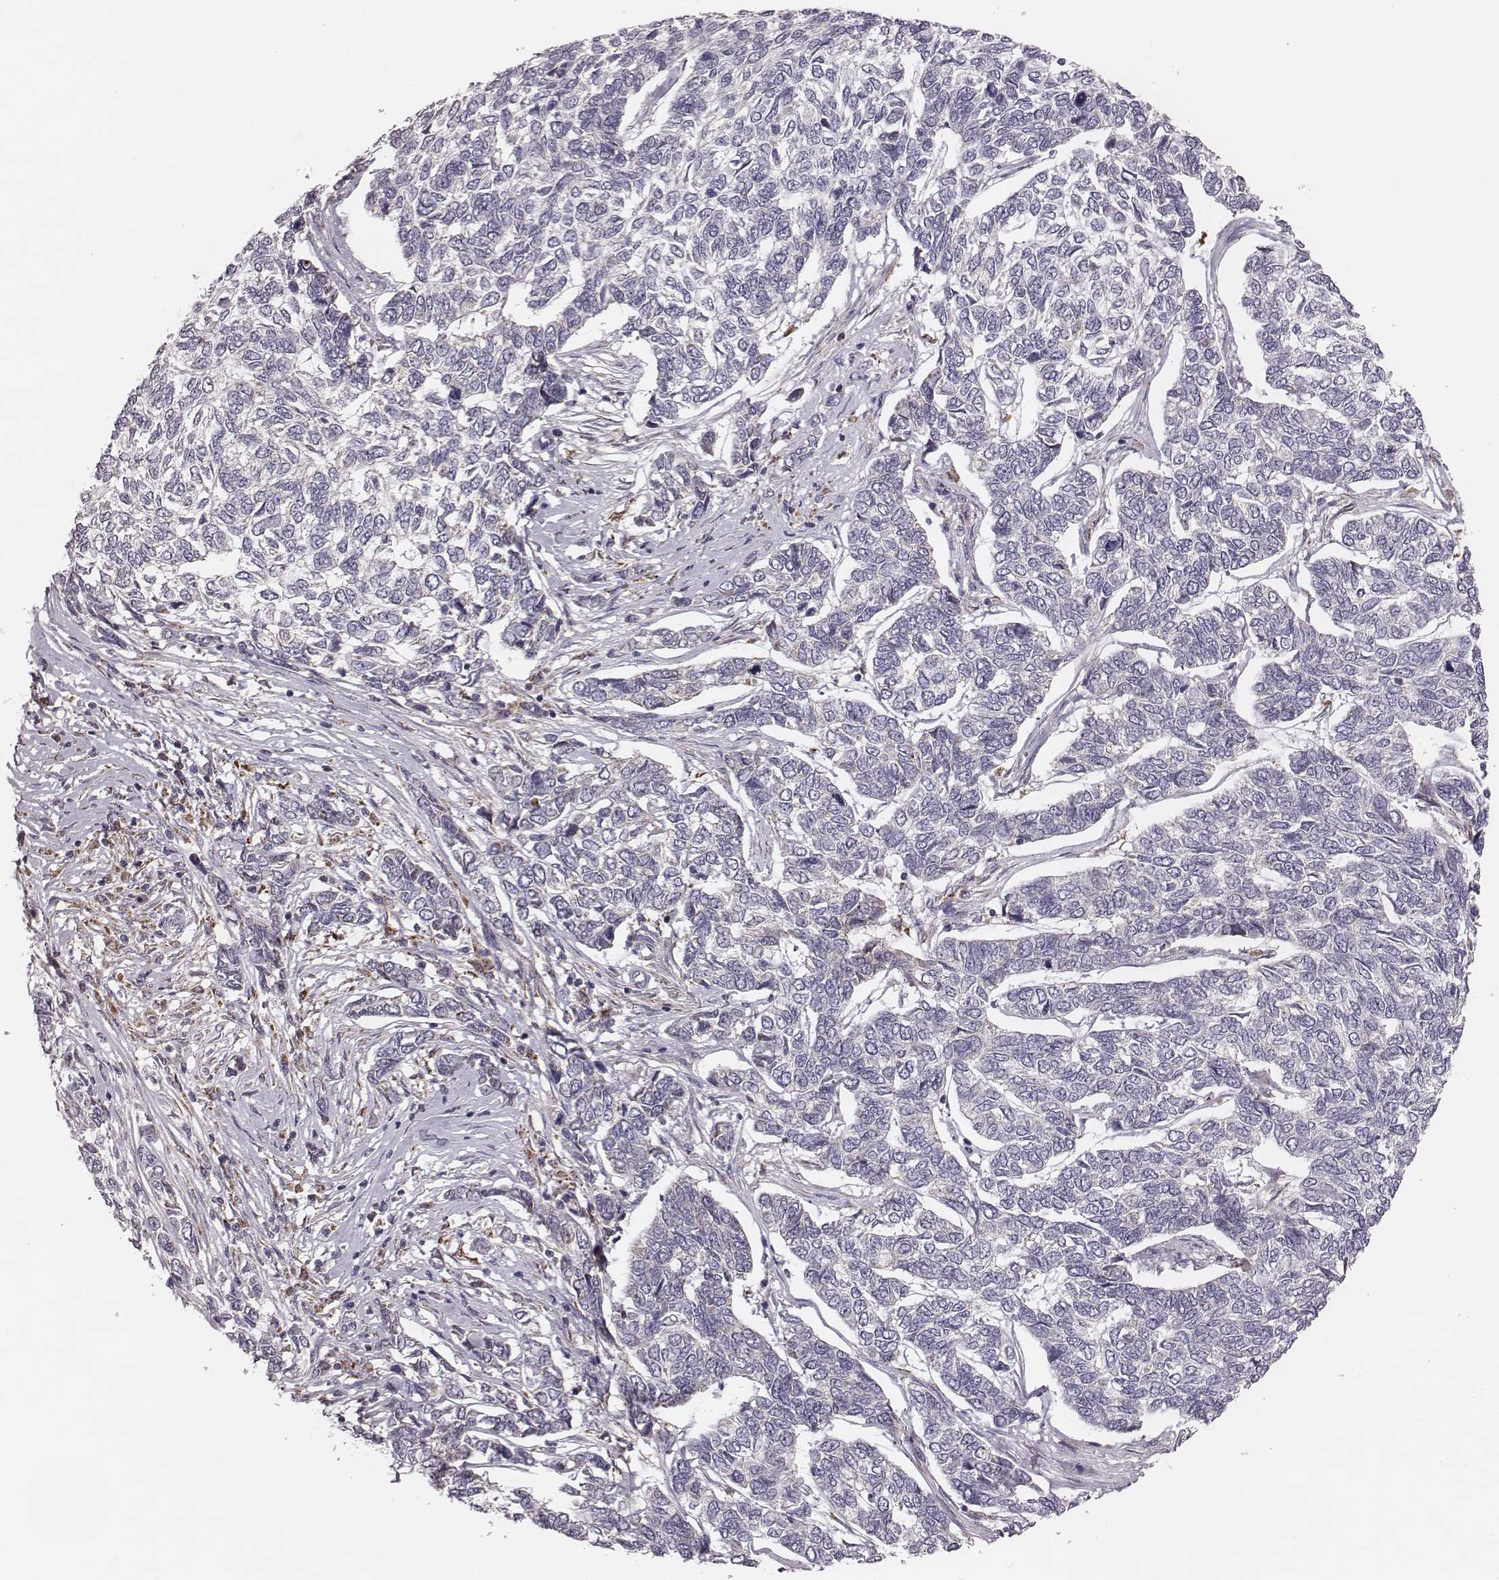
{"staining": {"intensity": "negative", "quantity": "none", "location": "none"}, "tissue": "skin cancer", "cell_type": "Tumor cells", "image_type": "cancer", "snomed": [{"axis": "morphology", "description": "Basal cell carcinoma"}, {"axis": "topography", "description": "Skin"}], "caption": "There is no significant staining in tumor cells of skin basal cell carcinoma.", "gene": "TUFM", "patient": {"sex": "female", "age": 65}}